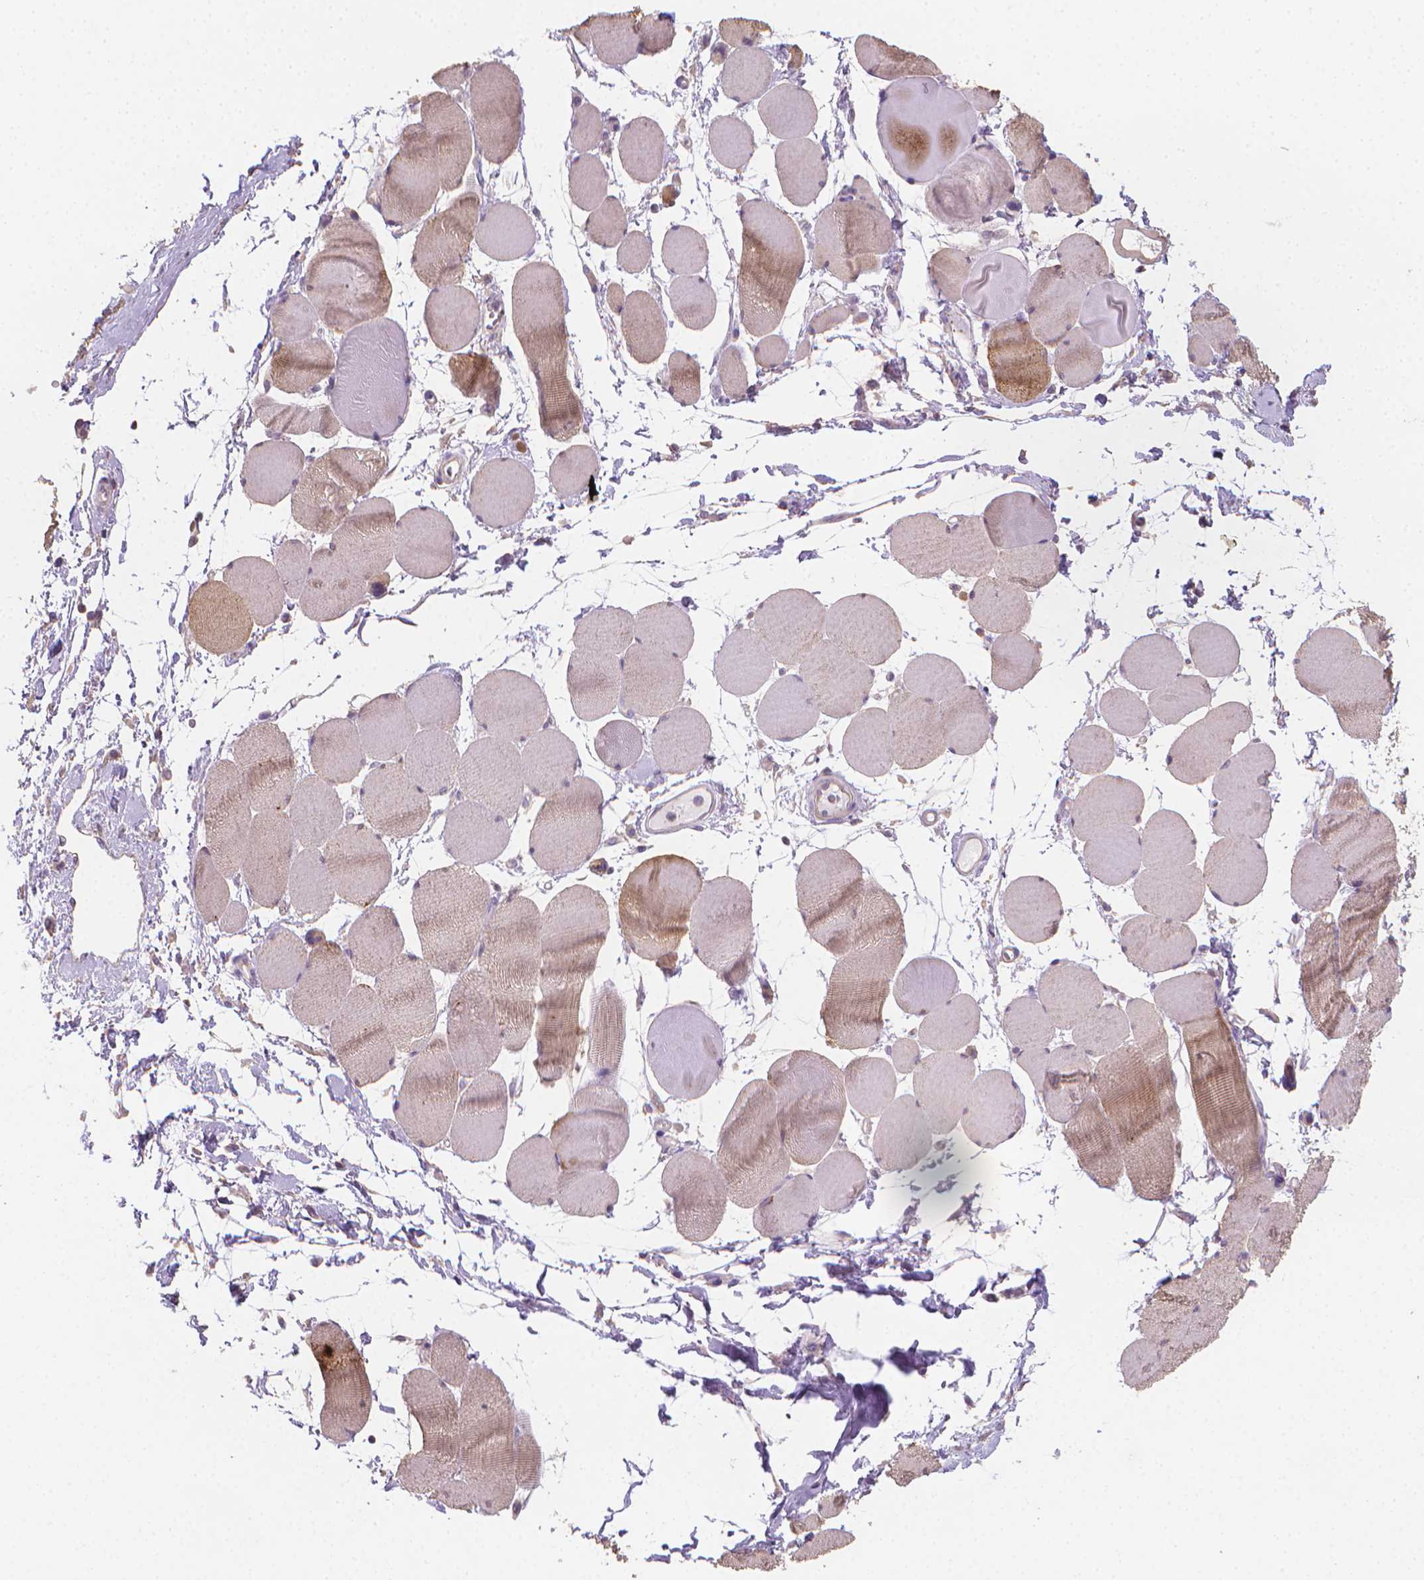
{"staining": {"intensity": "moderate", "quantity": "<25%", "location": "cytoplasmic/membranous"}, "tissue": "skeletal muscle", "cell_type": "Myocytes", "image_type": "normal", "snomed": [{"axis": "morphology", "description": "Normal tissue, NOS"}, {"axis": "topography", "description": "Skeletal muscle"}], "caption": "DAB (3,3'-diaminobenzidine) immunohistochemical staining of normal skeletal muscle exhibits moderate cytoplasmic/membranous protein expression in about <25% of myocytes.", "gene": "CATIP", "patient": {"sex": "female", "age": 75}}